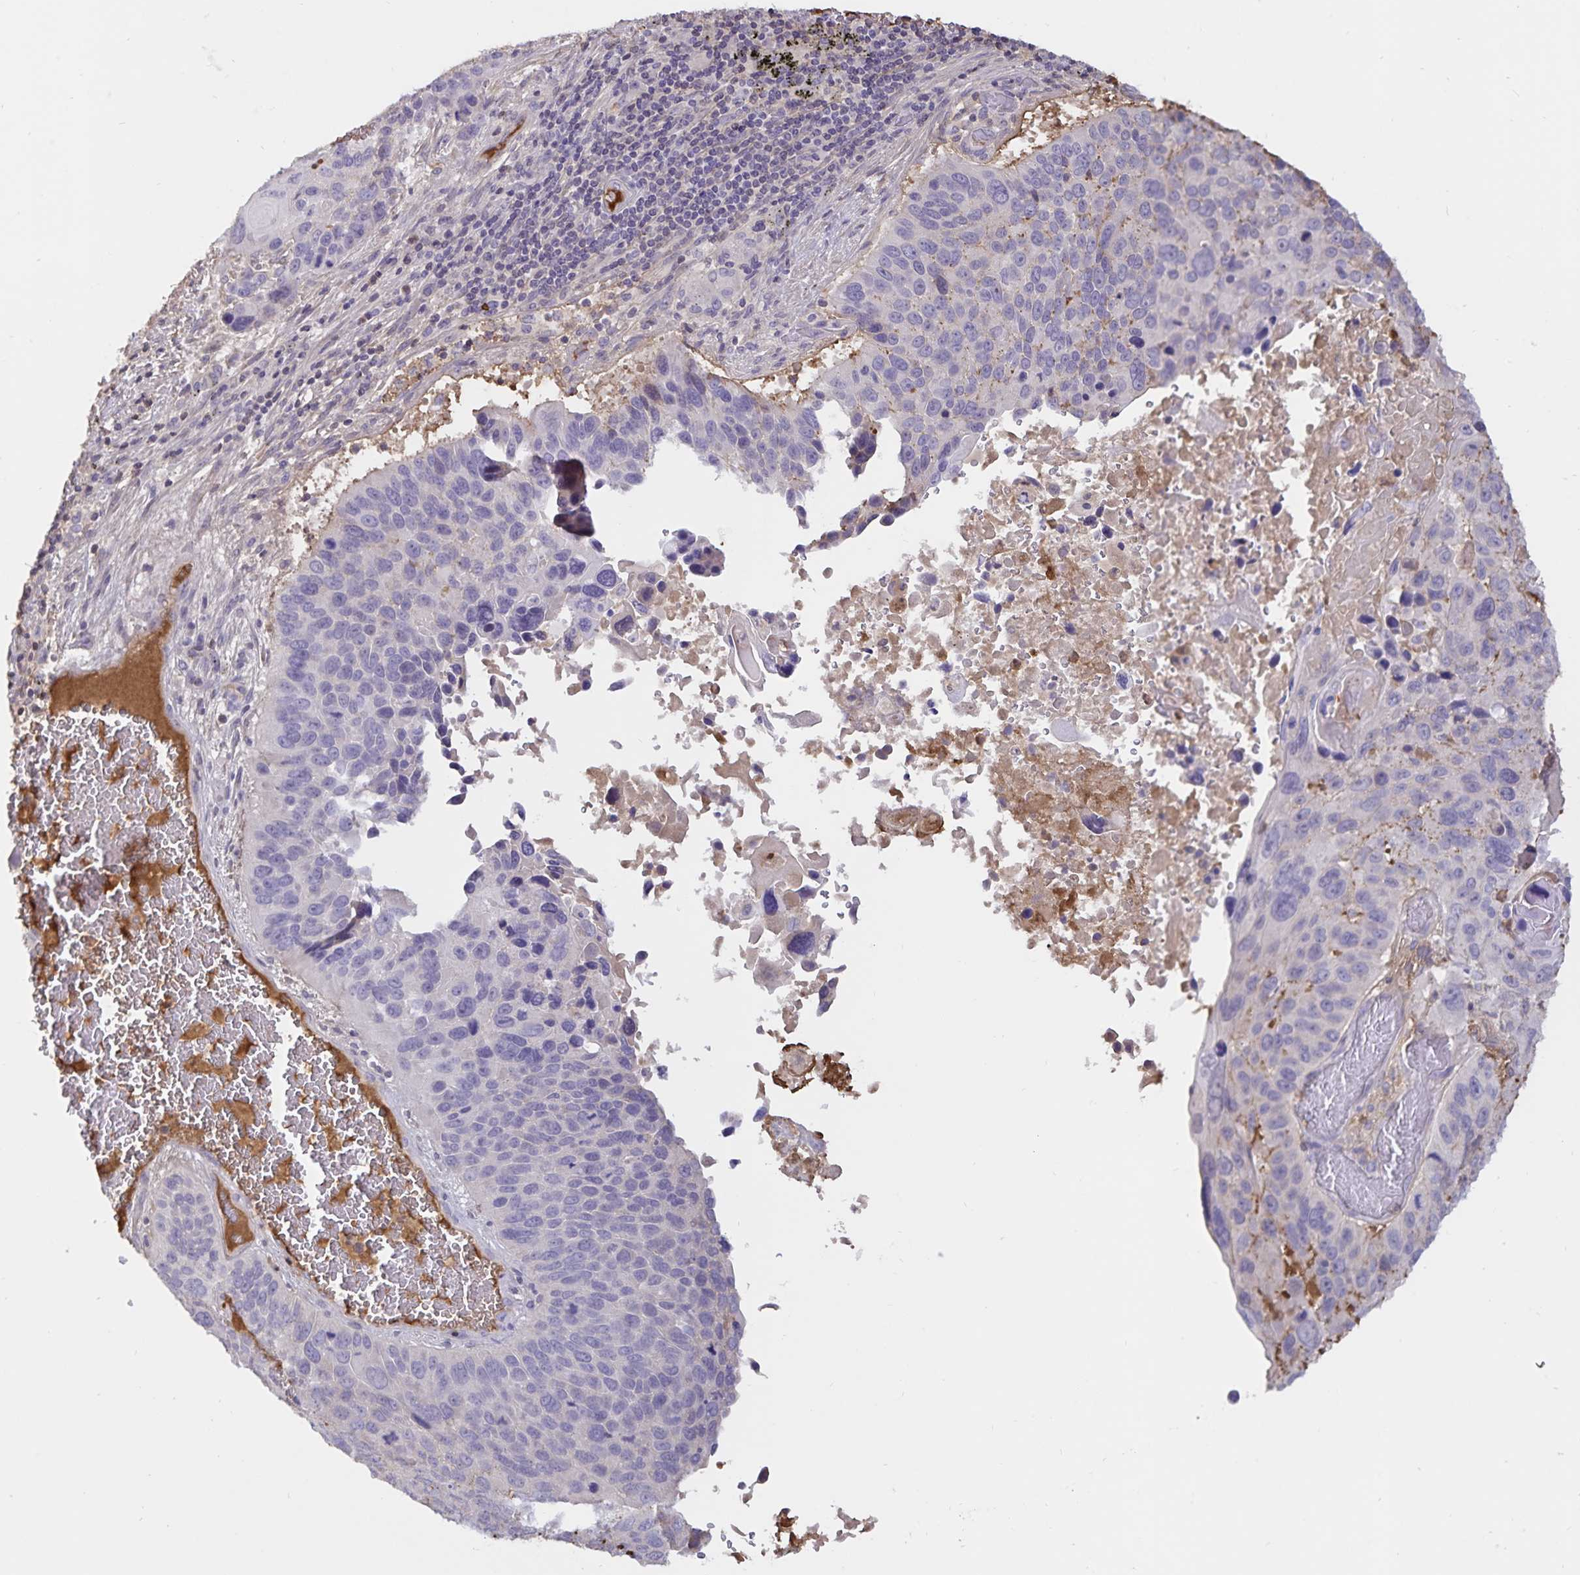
{"staining": {"intensity": "negative", "quantity": "none", "location": "none"}, "tissue": "lung cancer", "cell_type": "Tumor cells", "image_type": "cancer", "snomed": [{"axis": "morphology", "description": "Squamous cell carcinoma, NOS"}, {"axis": "topography", "description": "Lung"}], "caption": "Immunohistochemistry photomicrograph of lung cancer stained for a protein (brown), which reveals no positivity in tumor cells.", "gene": "FGG", "patient": {"sex": "male", "age": 68}}